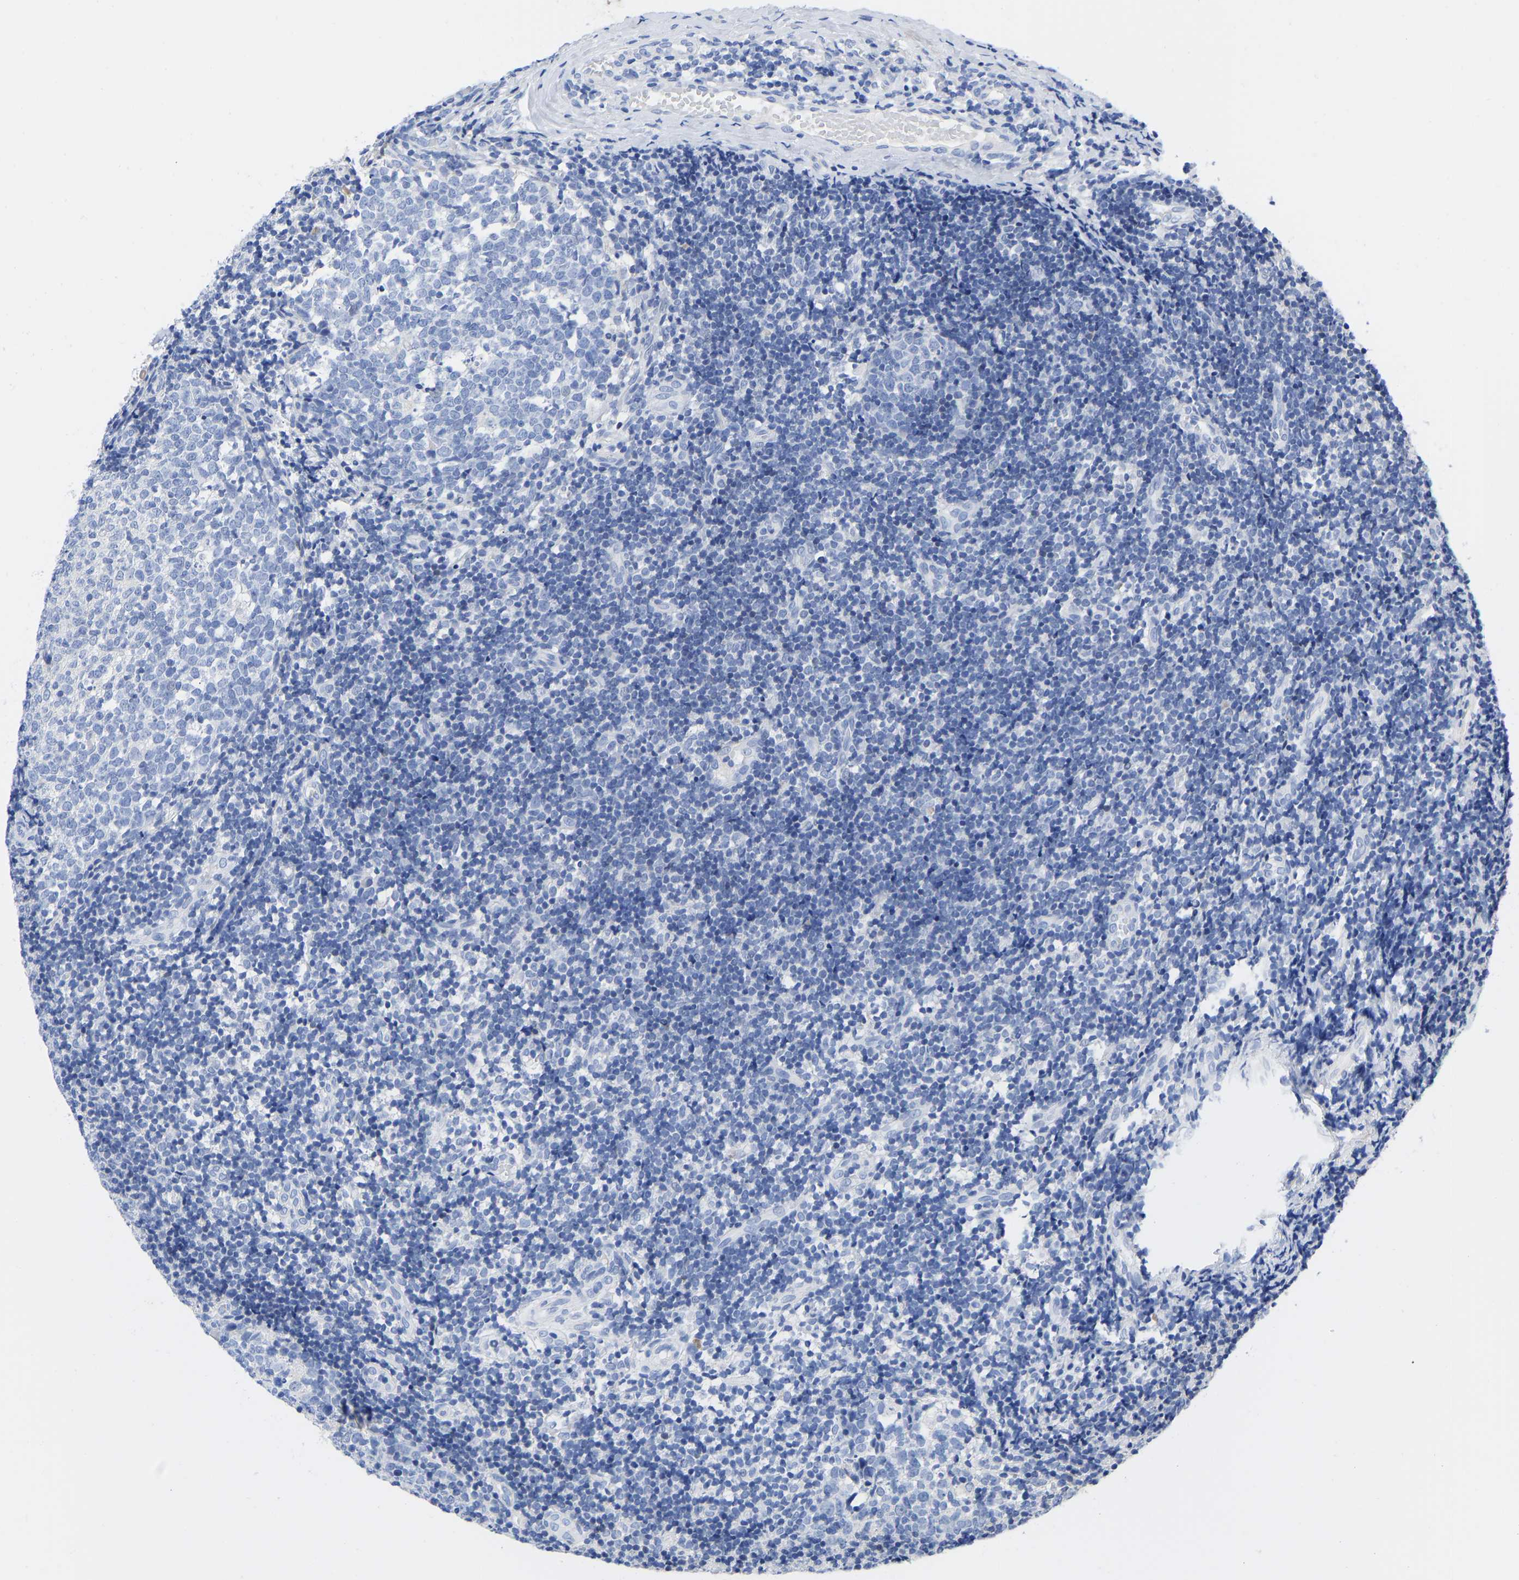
{"staining": {"intensity": "negative", "quantity": "none", "location": "none"}, "tissue": "tonsil", "cell_type": "Germinal center cells", "image_type": "normal", "snomed": [{"axis": "morphology", "description": "Normal tissue, NOS"}, {"axis": "topography", "description": "Tonsil"}], "caption": "High power microscopy micrograph of an immunohistochemistry (IHC) photomicrograph of normal tonsil, revealing no significant staining in germinal center cells. Brightfield microscopy of IHC stained with DAB (3,3'-diaminobenzidine) (brown) and hematoxylin (blue), captured at high magnification.", "gene": "GPA33", "patient": {"sex": "female", "age": 19}}